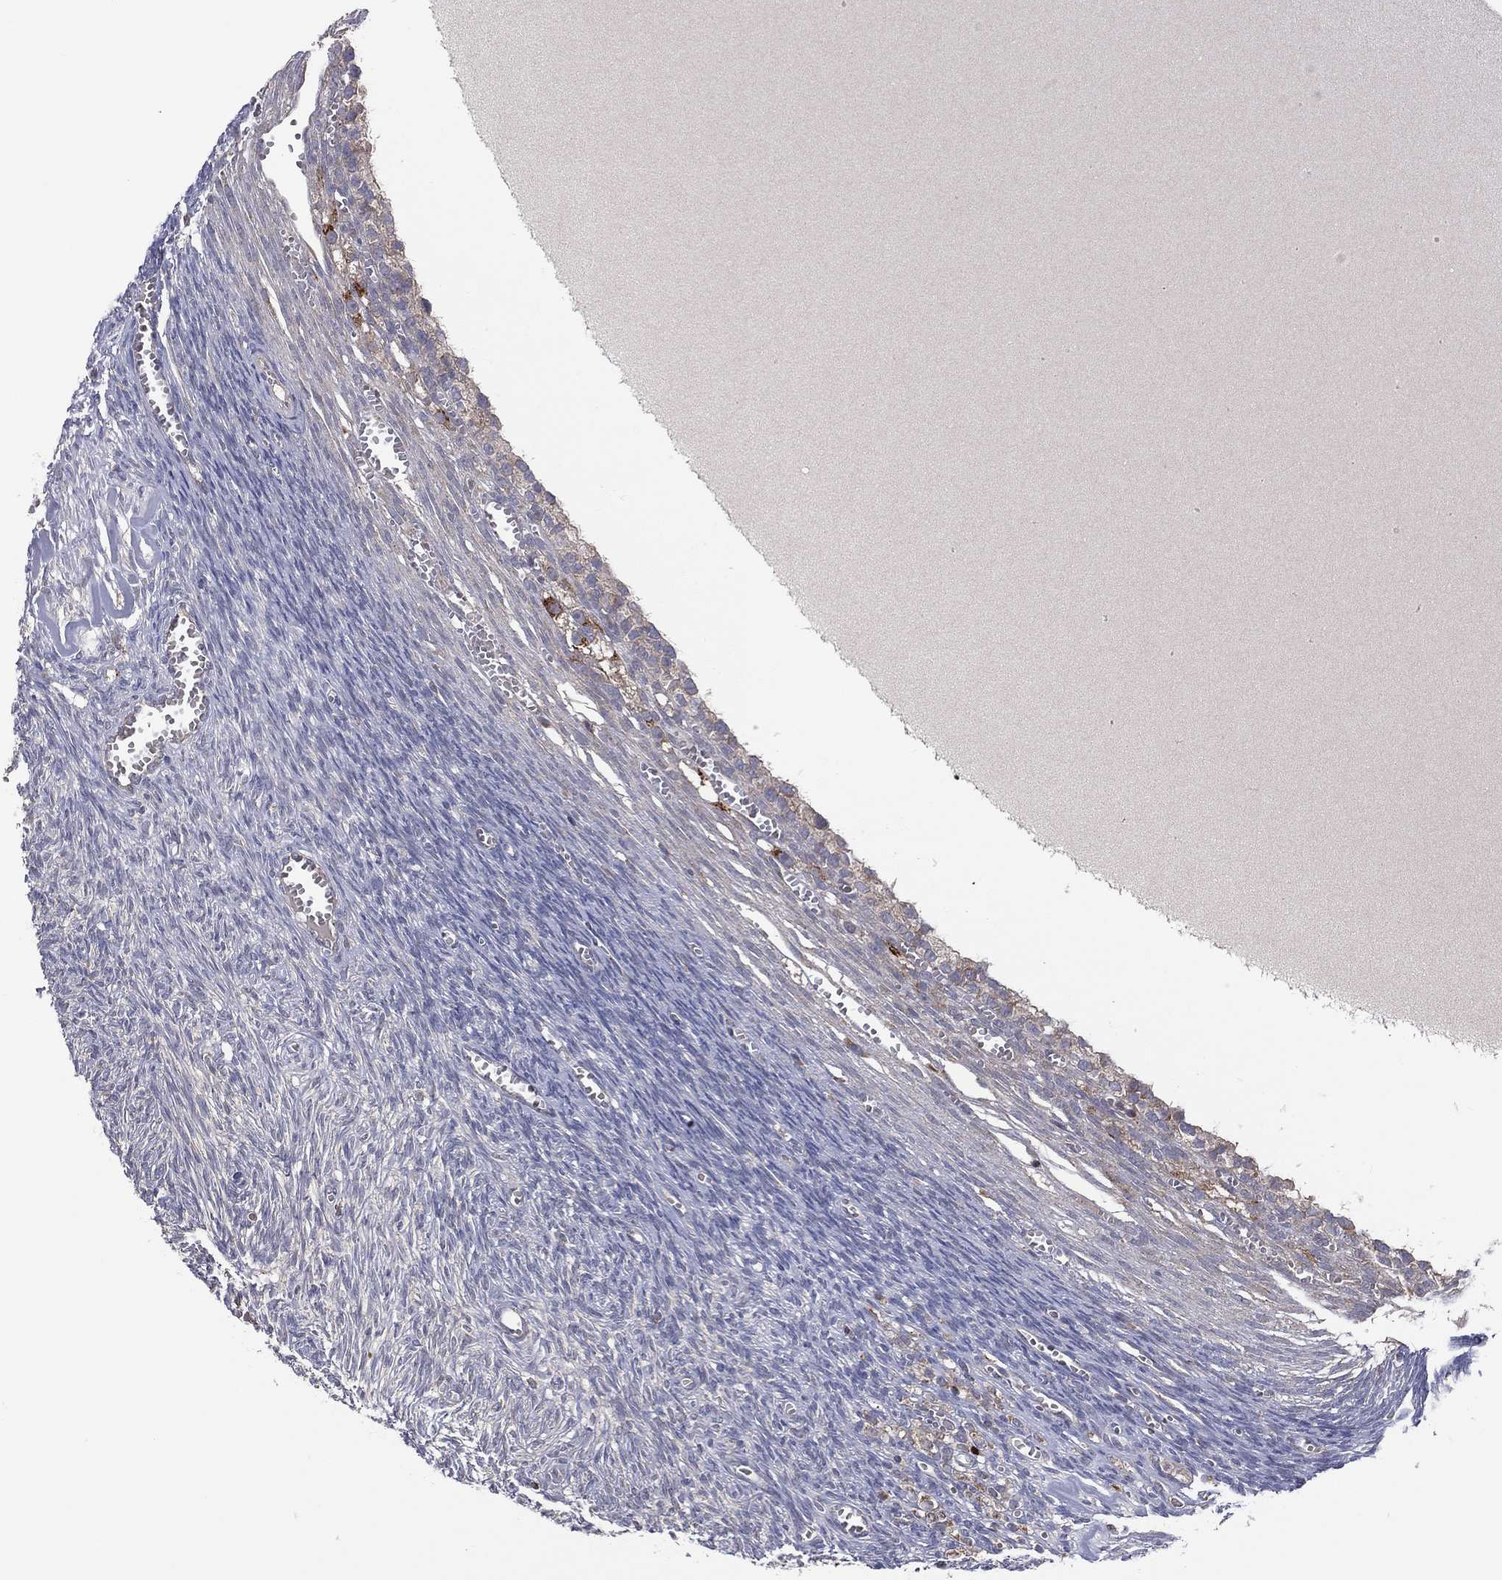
{"staining": {"intensity": "strong", "quantity": "<25%", "location": "cytoplasmic/membranous"}, "tissue": "ovary", "cell_type": "Follicle cells", "image_type": "normal", "snomed": [{"axis": "morphology", "description": "Normal tissue, NOS"}, {"axis": "topography", "description": "Ovary"}], "caption": "A brown stain highlights strong cytoplasmic/membranous expression of a protein in follicle cells of unremarkable ovary. (DAB IHC with brightfield microscopy, high magnification).", "gene": "STARD3", "patient": {"sex": "female", "age": 43}}